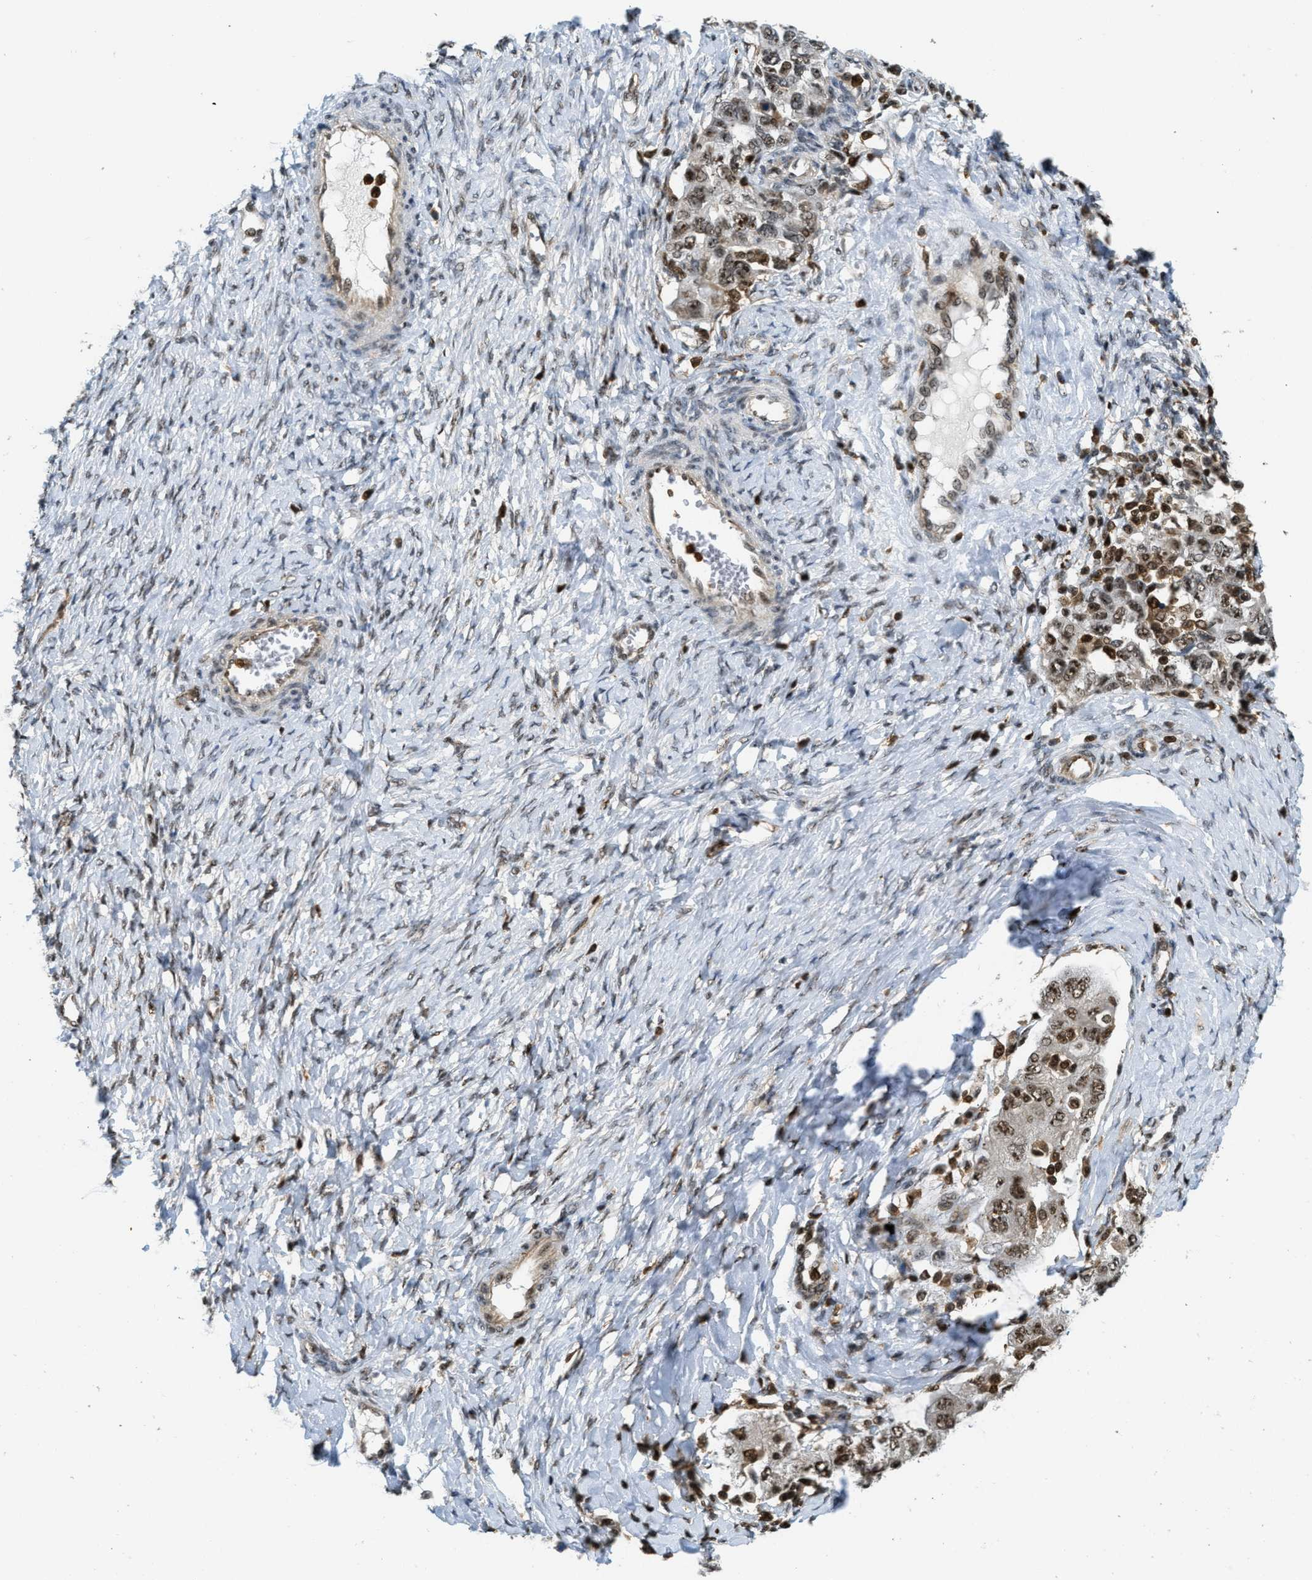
{"staining": {"intensity": "moderate", "quantity": ">75%", "location": "nuclear"}, "tissue": "ovarian cancer", "cell_type": "Tumor cells", "image_type": "cancer", "snomed": [{"axis": "morphology", "description": "Carcinoma, NOS"}, {"axis": "morphology", "description": "Cystadenocarcinoma, serous, NOS"}, {"axis": "topography", "description": "Ovary"}], "caption": "Carcinoma (ovarian) stained with a brown dye demonstrates moderate nuclear positive staining in approximately >75% of tumor cells.", "gene": "E2F1", "patient": {"sex": "female", "age": 69}}